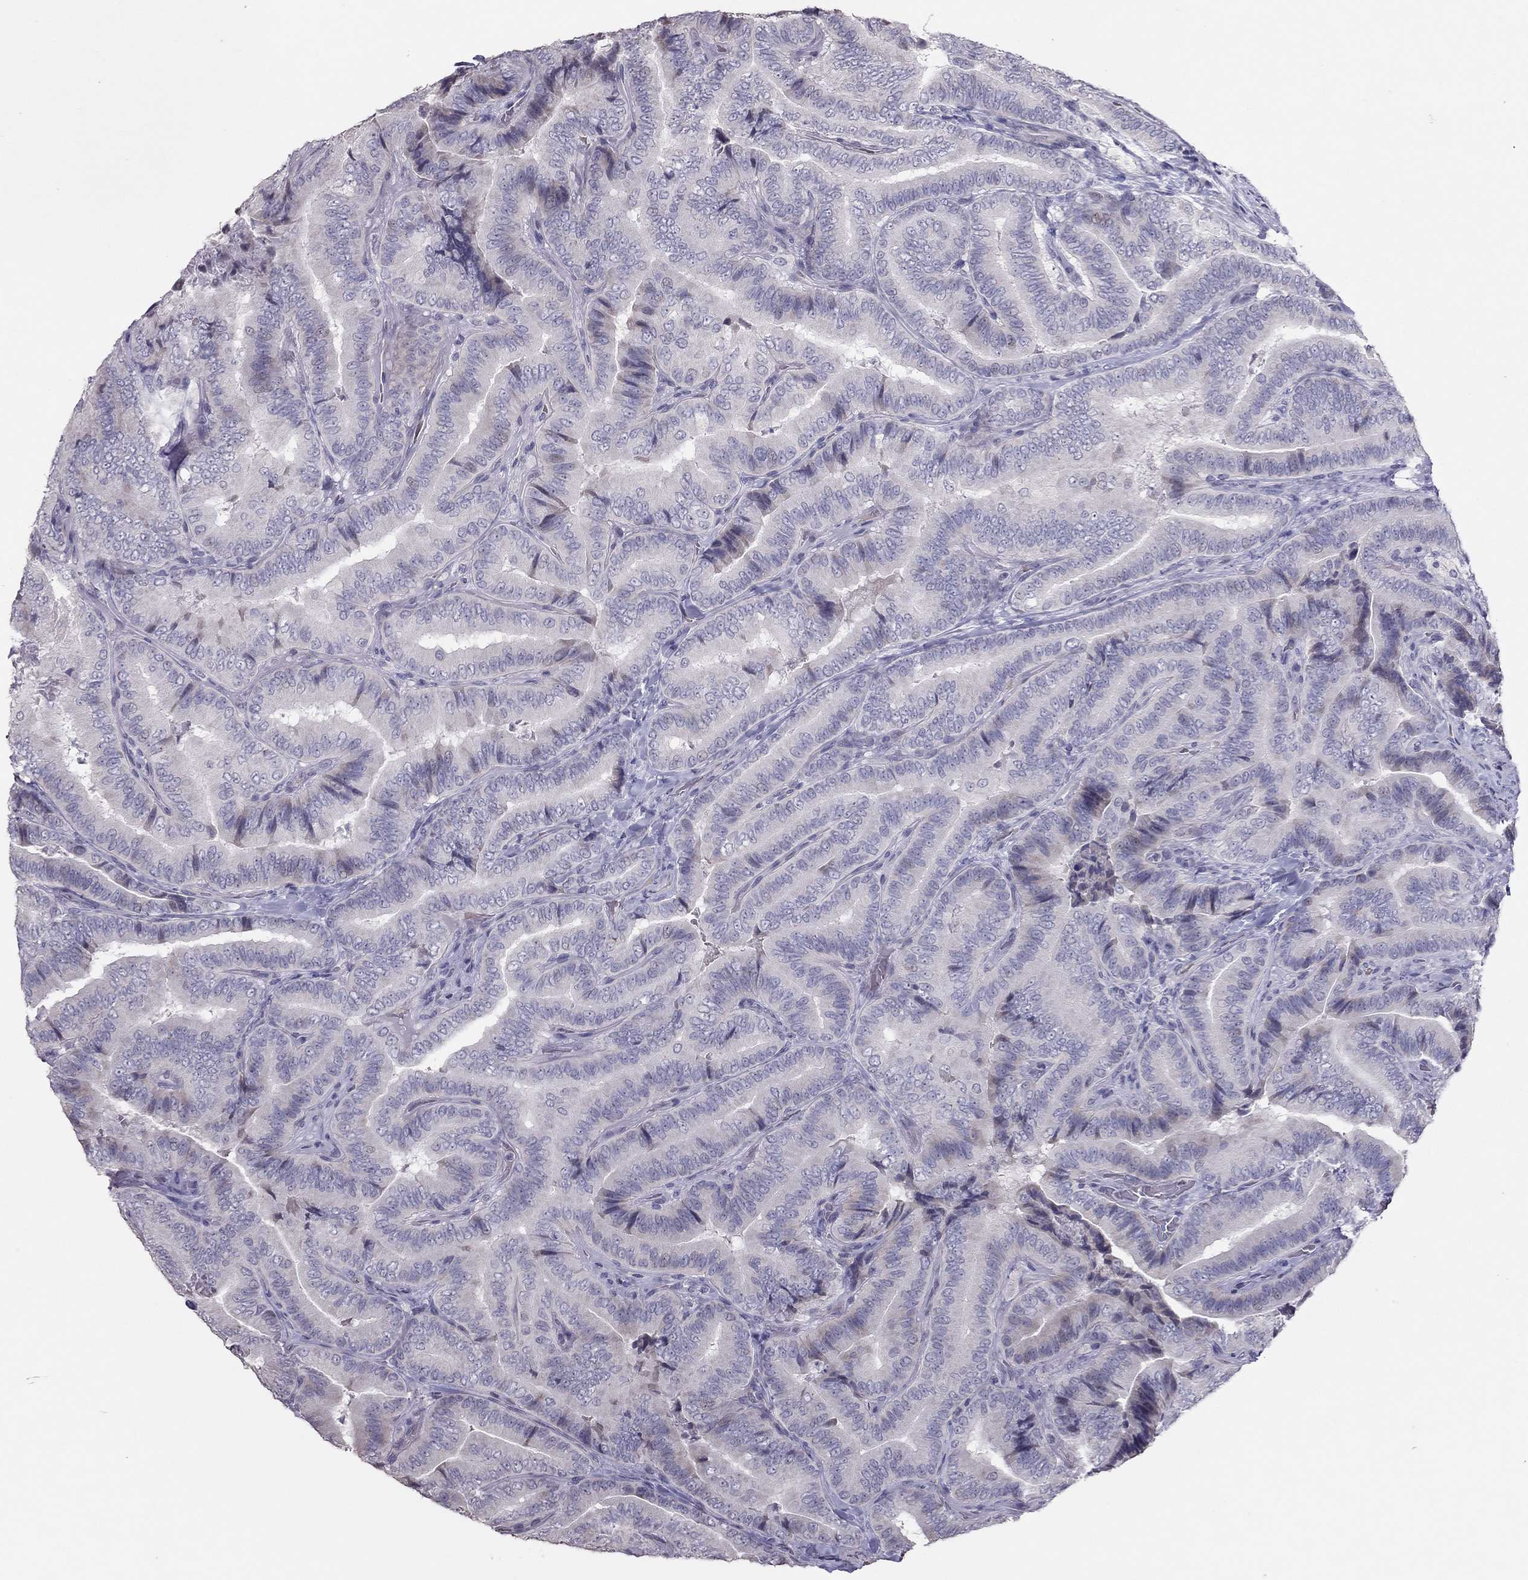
{"staining": {"intensity": "negative", "quantity": "none", "location": "none"}, "tissue": "thyroid cancer", "cell_type": "Tumor cells", "image_type": "cancer", "snomed": [{"axis": "morphology", "description": "Papillary adenocarcinoma, NOS"}, {"axis": "topography", "description": "Thyroid gland"}], "caption": "The image displays no significant positivity in tumor cells of thyroid papillary adenocarcinoma.", "gene": "TSHB", "patient": {"sex": "male", "age": 61}}